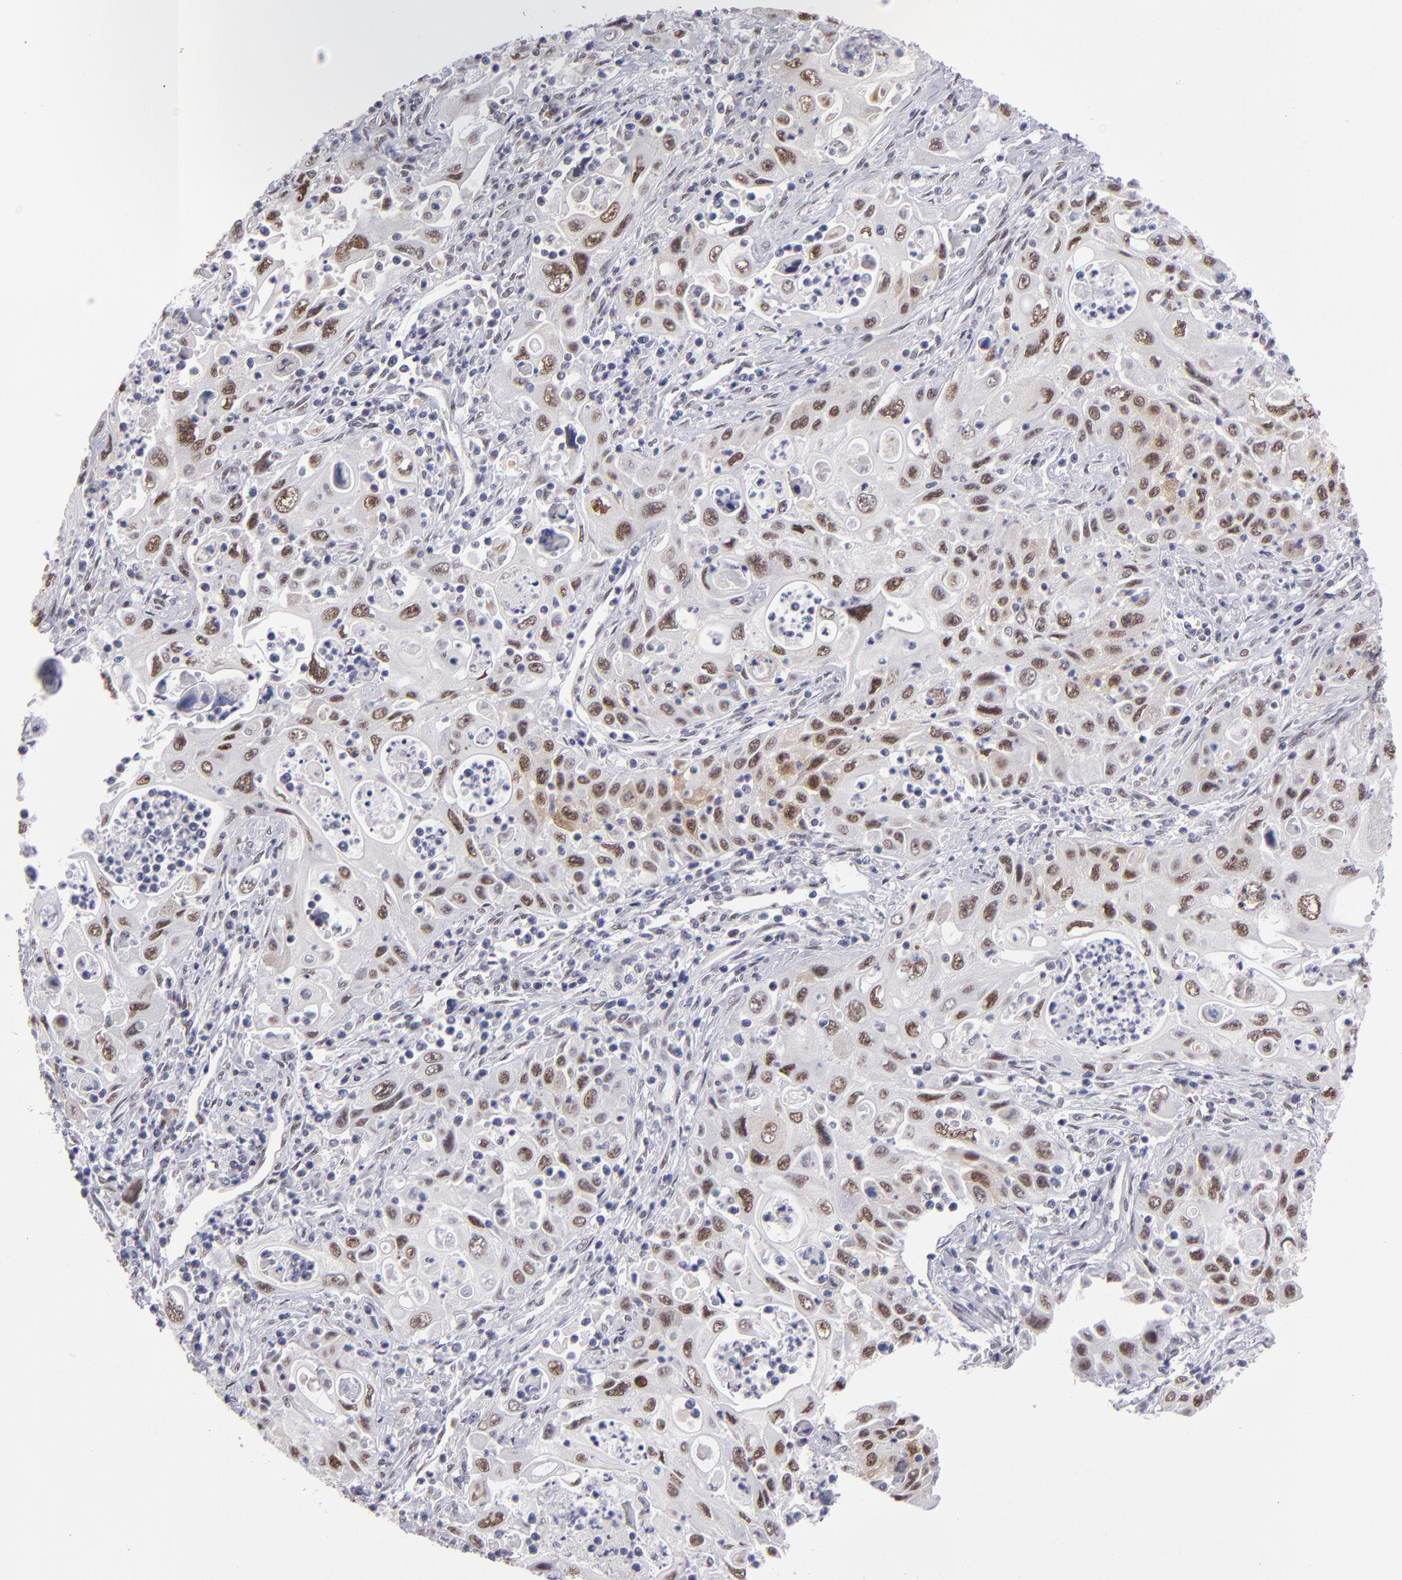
{"staining": {"intensity": "moderate", "quantity": ">75%", "location": "nuclear"}, "tissue": "pancreatic cancer", "cell_type": "Tumor cells", "image_type": "cancer", "snomed": [{"axis": "morphology", "description": "Adenocarcinoma, NOS"}, {"axis": "topography", "description": "Pancreas"}], "caption": "Approximately >75% of tumor cells in adenocarcinoma (pancreatic) display moderate nuclear protein staining as visualized by brown immunohistochemical staining.", "gene": "OTUB2", "patient": {"sex": "male", "age": 70}}